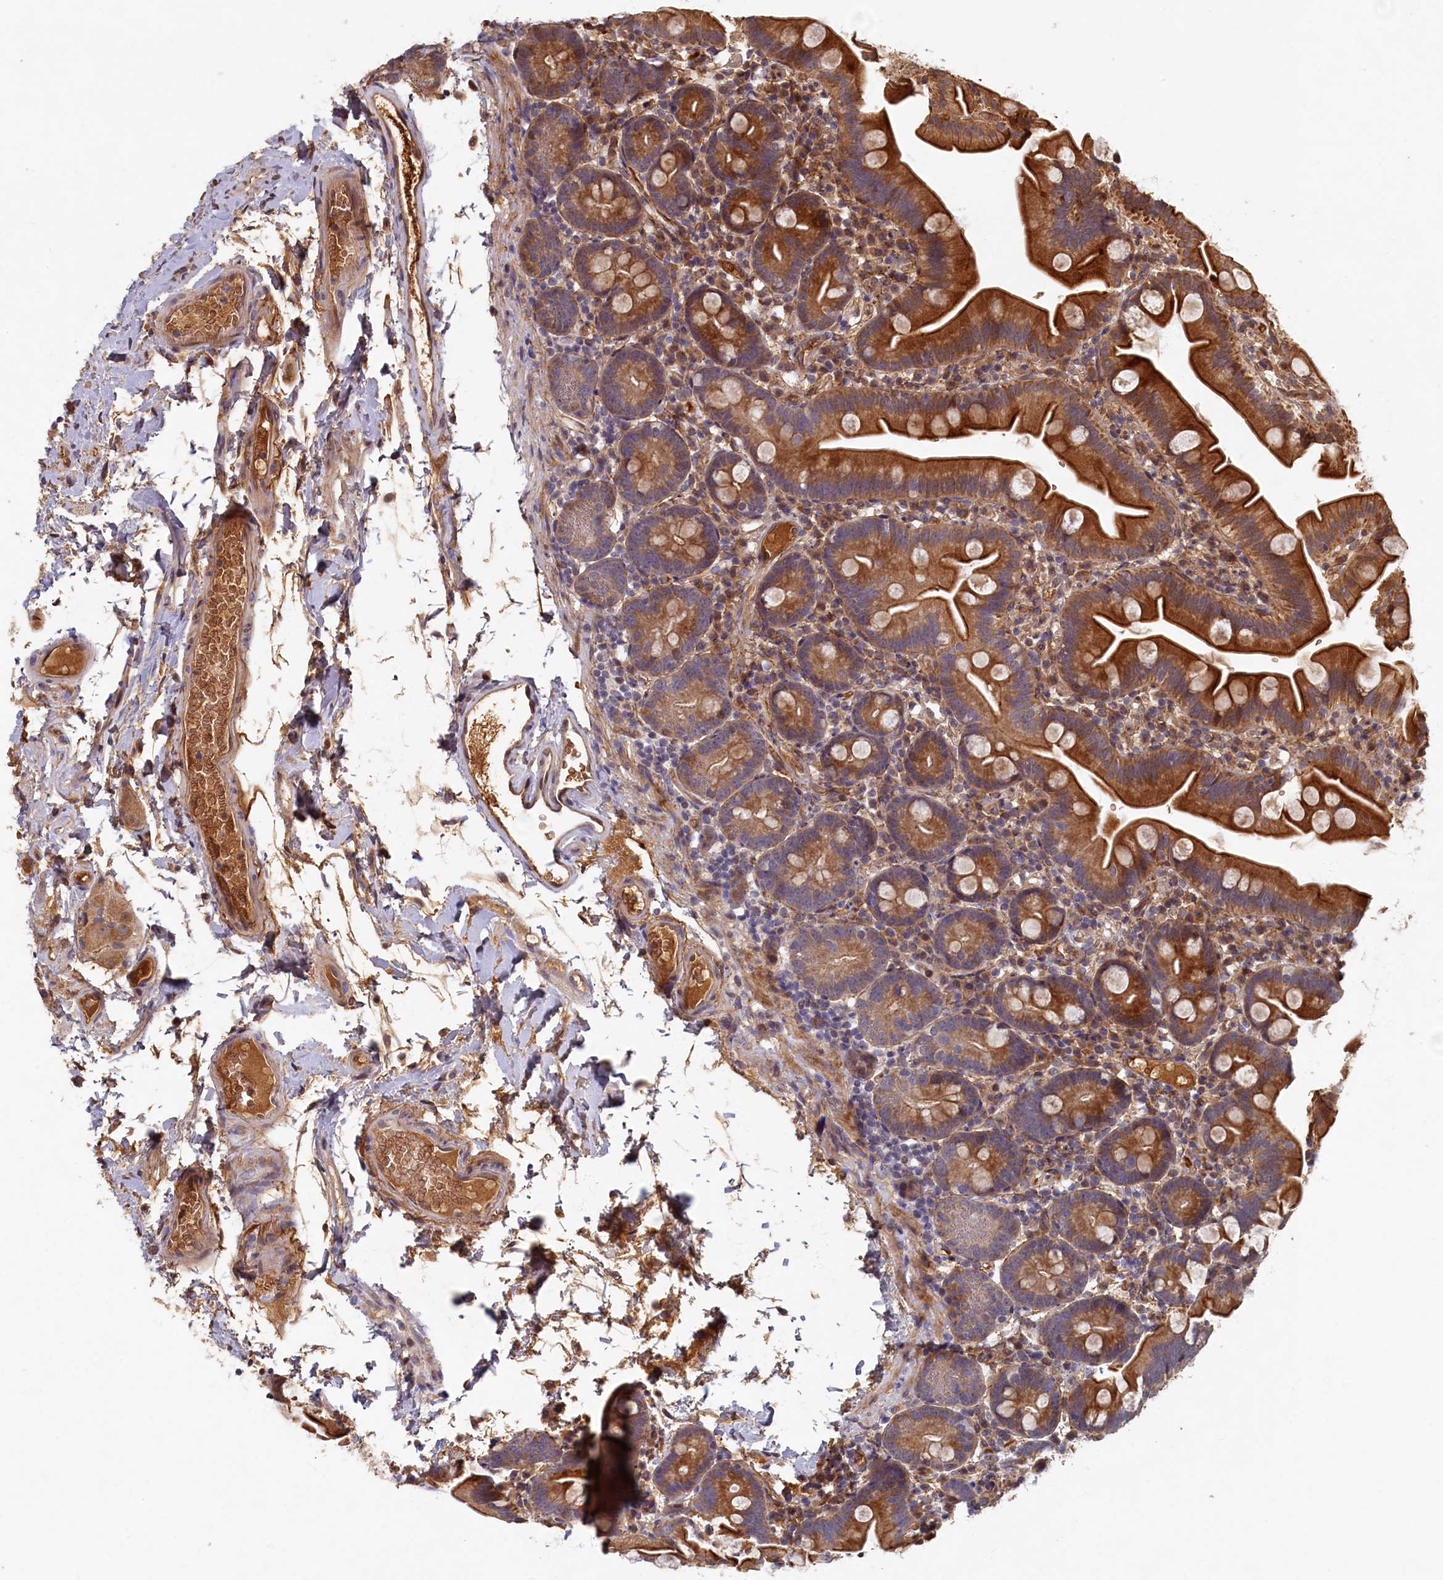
{"staining": {"intensity": "strong", "quantity": ">75%", "location": "cytoplasmic/membranous"}, "tissue": "small intestine", "cell_type": "Glandular cells", "image_type": "normal", "snomed": [{"axis": "morphology", "description": "Normal tissue, NOS"}, {"axis": "topography", "description": "Small intestine"}], "caption": "Immunohistochemical staining of unremarkable human small intestine displays >75% levels of strong cytoplasmic/membranous protein expression in approximately >75% of glandular cells. Nuclei are stained in blue.", "gene": "LCMT2", "patient": {"sex": "female", "age": 68}}